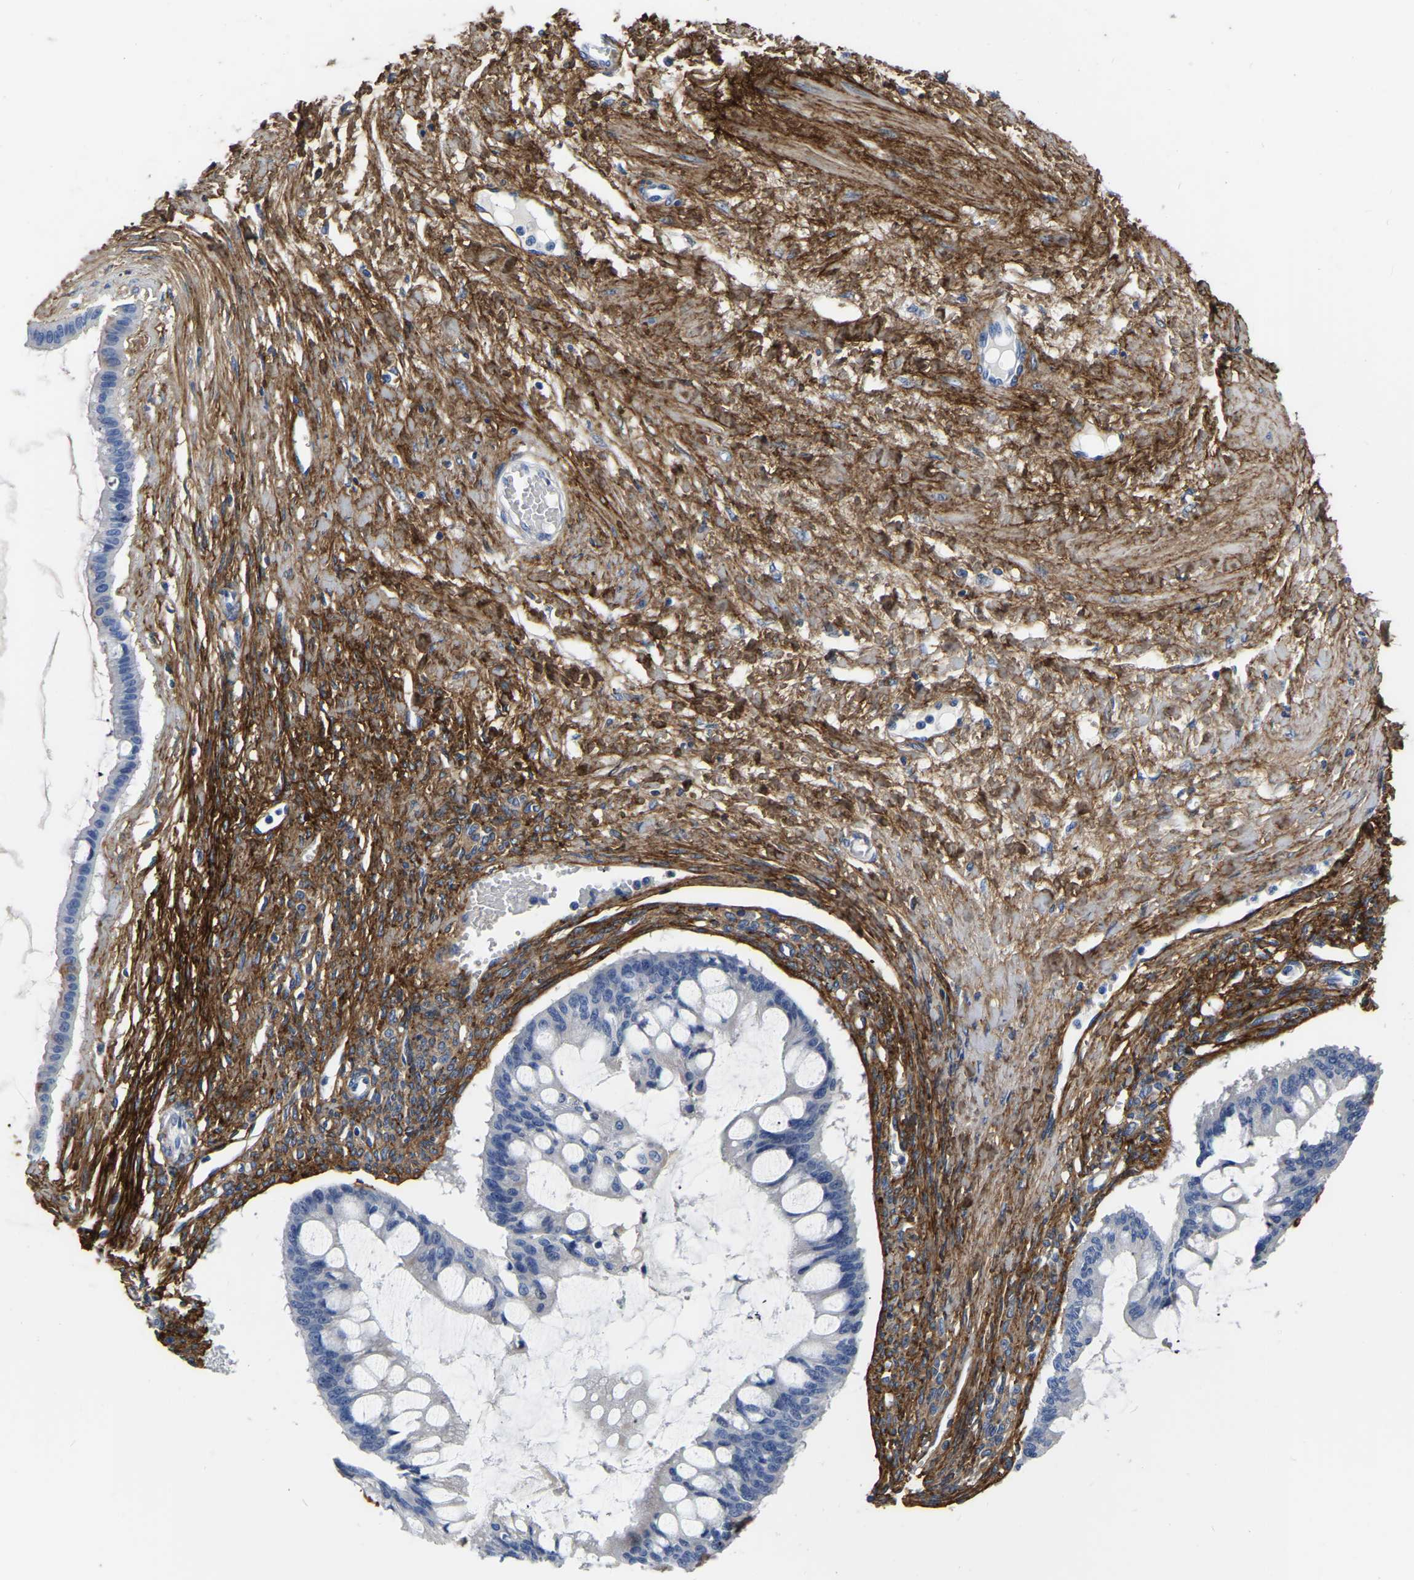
{"staining": {"intensity": "negative", "quantity": "none", "location": "none"}, "tissue": "ovarian cancer", "cell_type": "Tumor cells", "image_type": "cancer", "snomed": [{"axis": "morphology", "description": "Cystadenocarcinoma, mucinous, NOS"}, {"axis": "topography", "description": "Ovary"}], "caption": "DAB immunohistochemical staining of human mucinous cystadenocarcinoma (ovarian) shows no significant staining in tumor cells.", "gene": "COL6A1", "patient": {"sex": "female", "age": 73}}